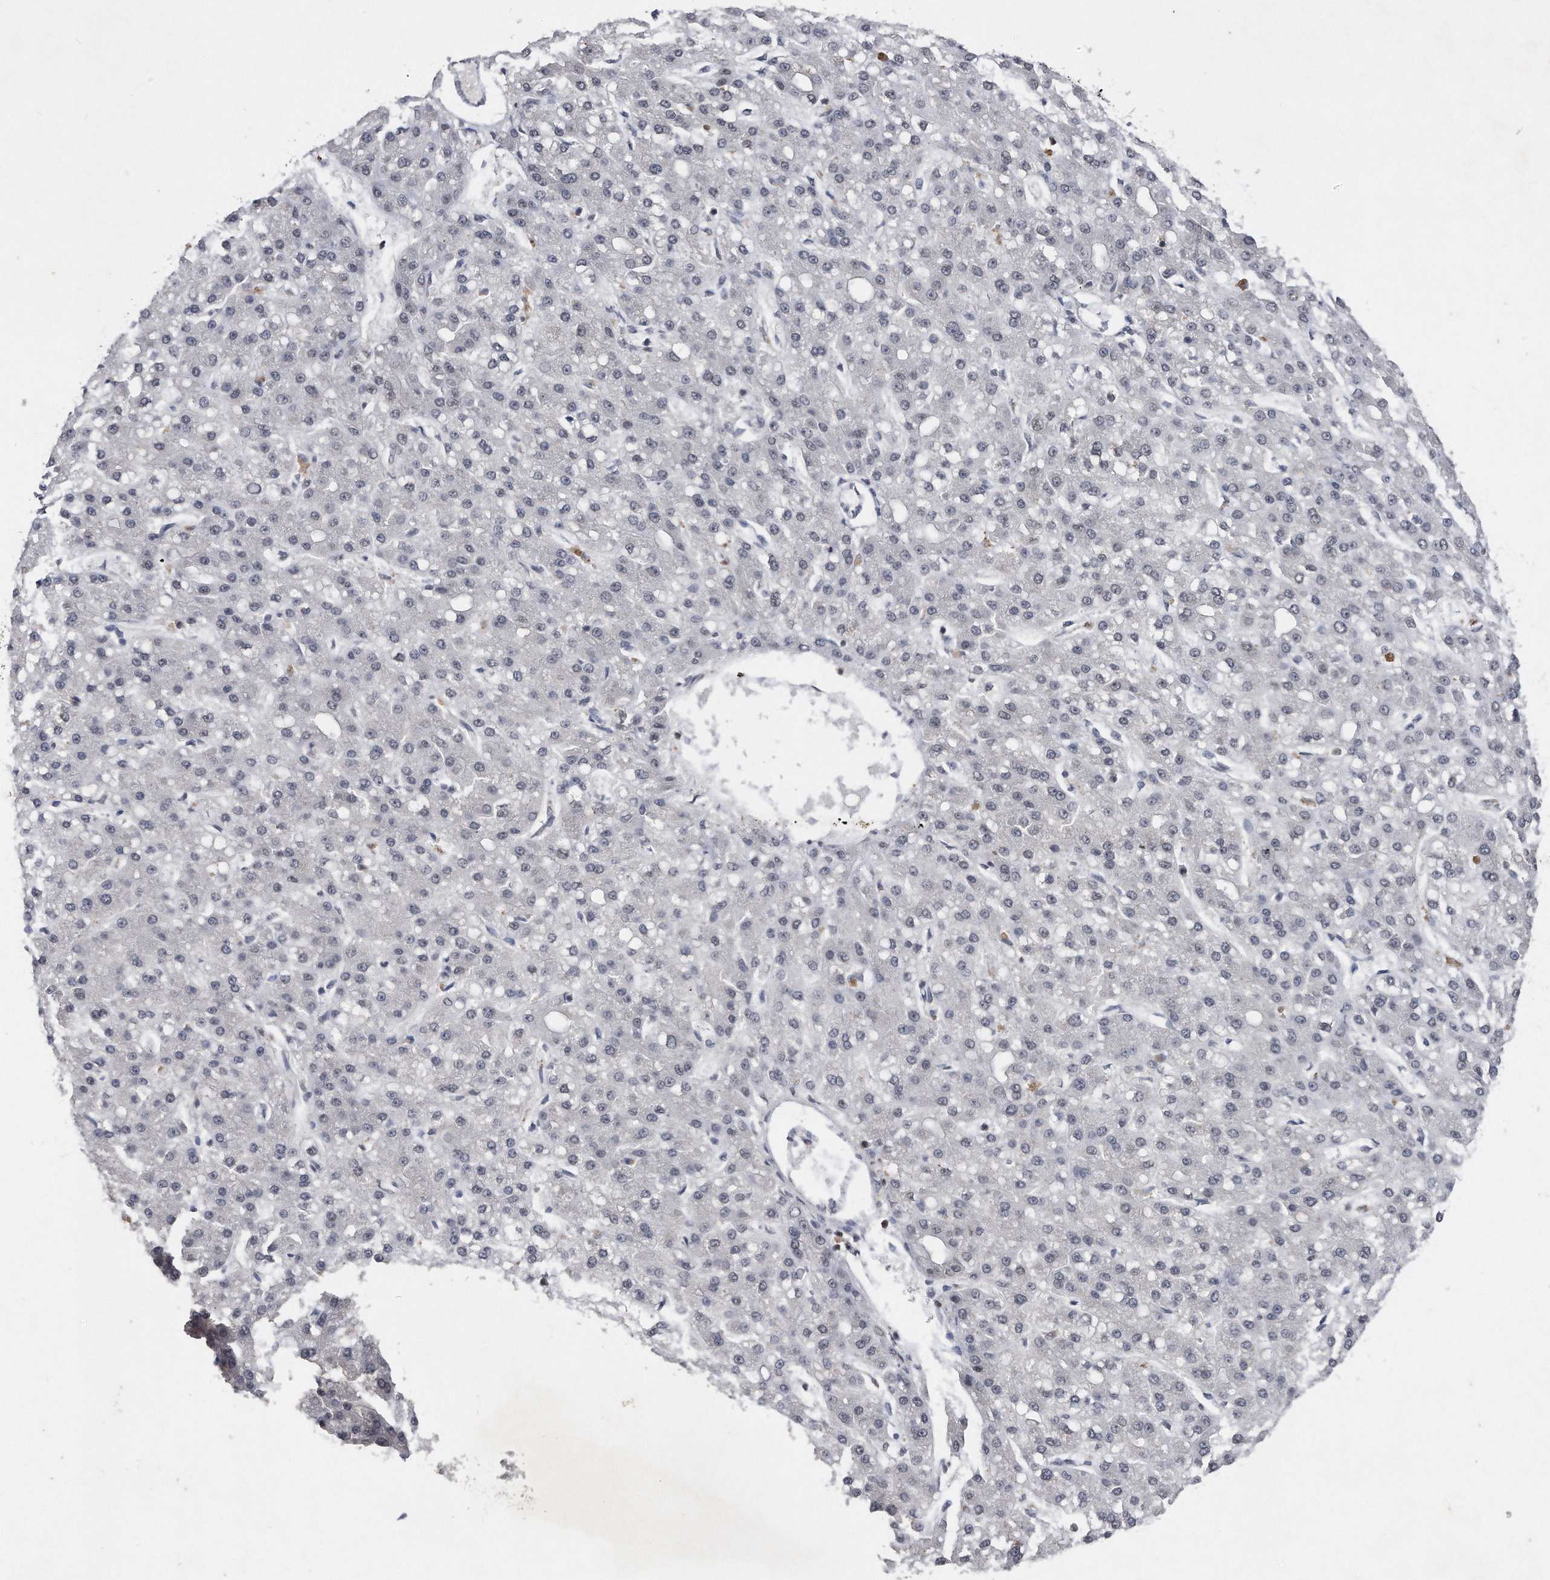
{"staining": {"intensity": "negative", "quantity": "none", "location": "none"}, "tissue": "liver cancer", "cell_type": "Tumor cells", "image_type": "cancer", "snomed": [{"axis": "morphology", "description": "Carcinoma, Hepatocellular, NOS"}, {"axis": "topography", "description": "Liver"}], "caption": "Photomicrograph shows no significant protein expression in tumor cells of liver cancer (hepatocellular carcinoma).", "gene": "VIRMA", "patient": {"sex": "male", "age": 67}}